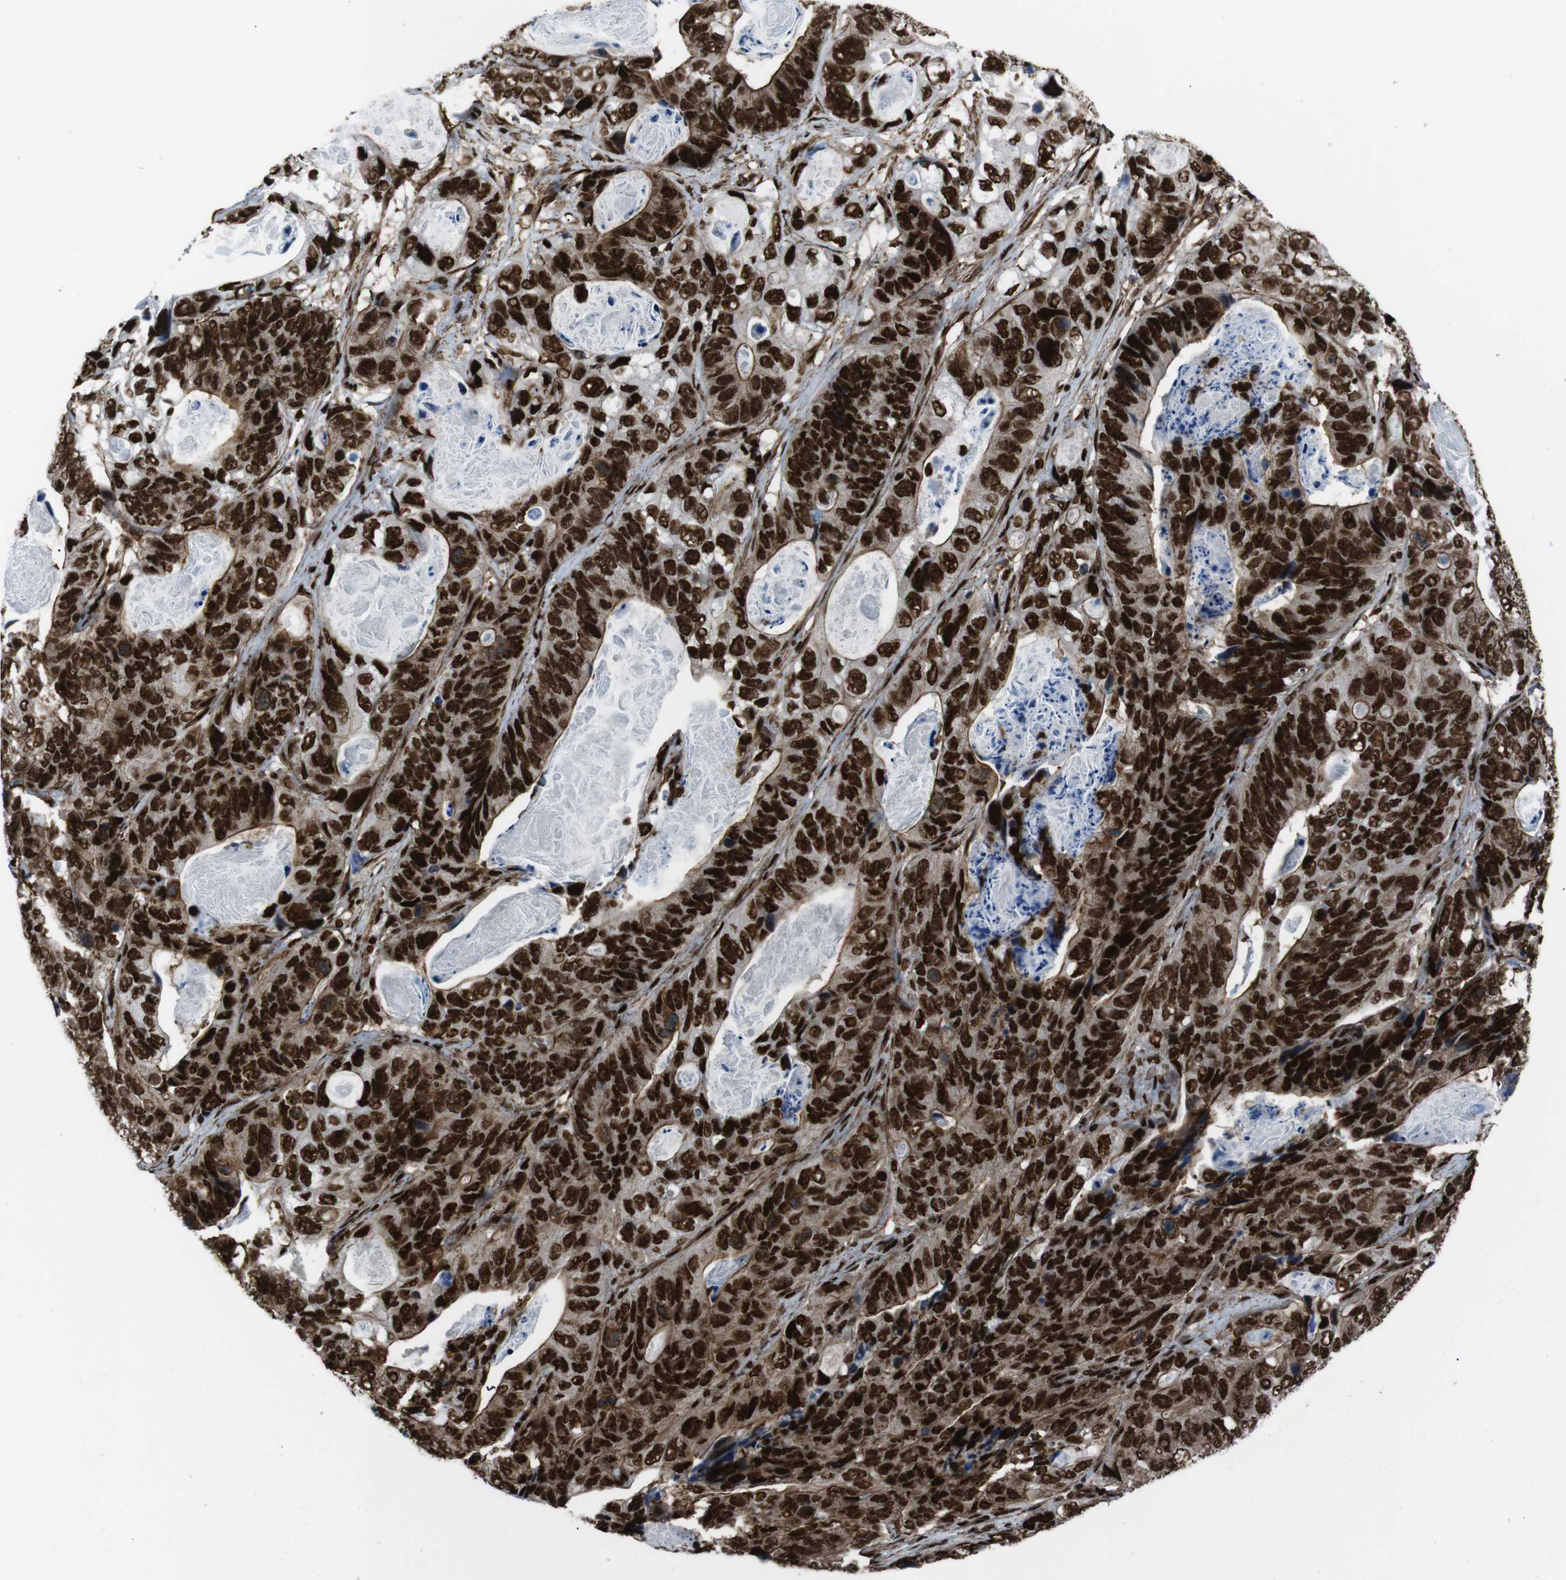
{"staining": {"intensity": "strong", "quantity": ">75%", "location": "cytoplasmic/membranous,nuclear"}, "tissue": "stomach cancer", "cell_type": "Tumor cells", "image_type": "cancer", "snomed": [{"axis": "morphology", "description": "Adenocarcinoma, NOS"}, {"axis": "topography", "description": "Stomach"}], "caption": "This photomicrograph demonstrates IHC staining of stomach cancer, with high strong cytoplasmic/membranous and nuclear staining in about >75% of tumor cells.", "gene": "HNRNPU", "patient": {"sex": "female", "age": 89}}